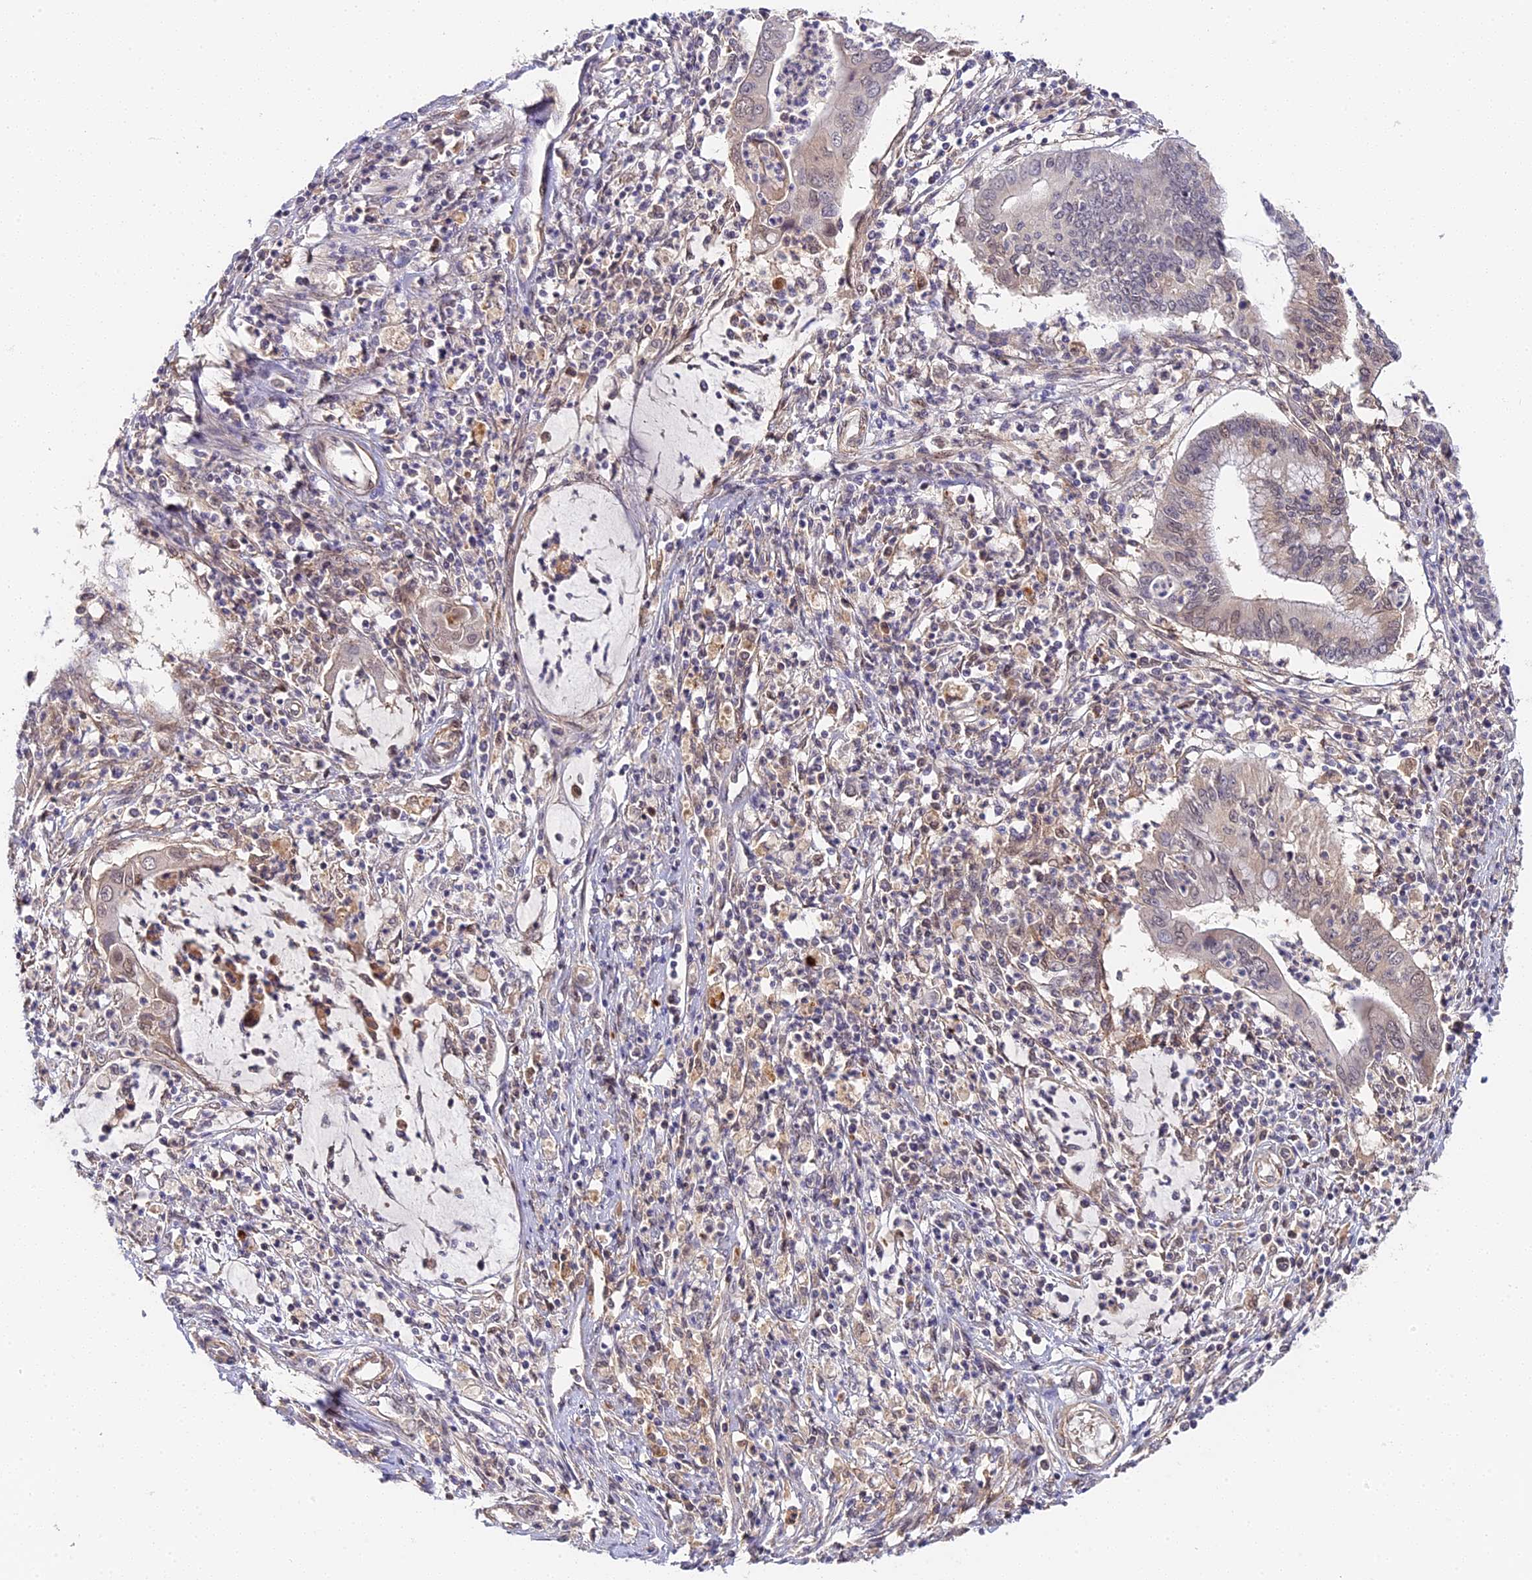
{"staining": {"intensity": "negative", "quantity": "none", "location": "none"}, "tissue": "cervical cancer", "cell_type": "Tumor cells", "image_type": "cancer", "snomed": [{"axis": "morphology", "description": "Adenocarcinoma, NOS"}, {"axis": "topography", "description": "Cervix"}], "caption": "Tumor cells are negative for protein expression in human cervical adenocarcinoma. (DAB (3,3'-diaminobenzidine) immunohistochemistry (IHC) with hematoxylin counter stain).", "gene": "IMPACT", "patient": {"sex": "female", "age": 36}}